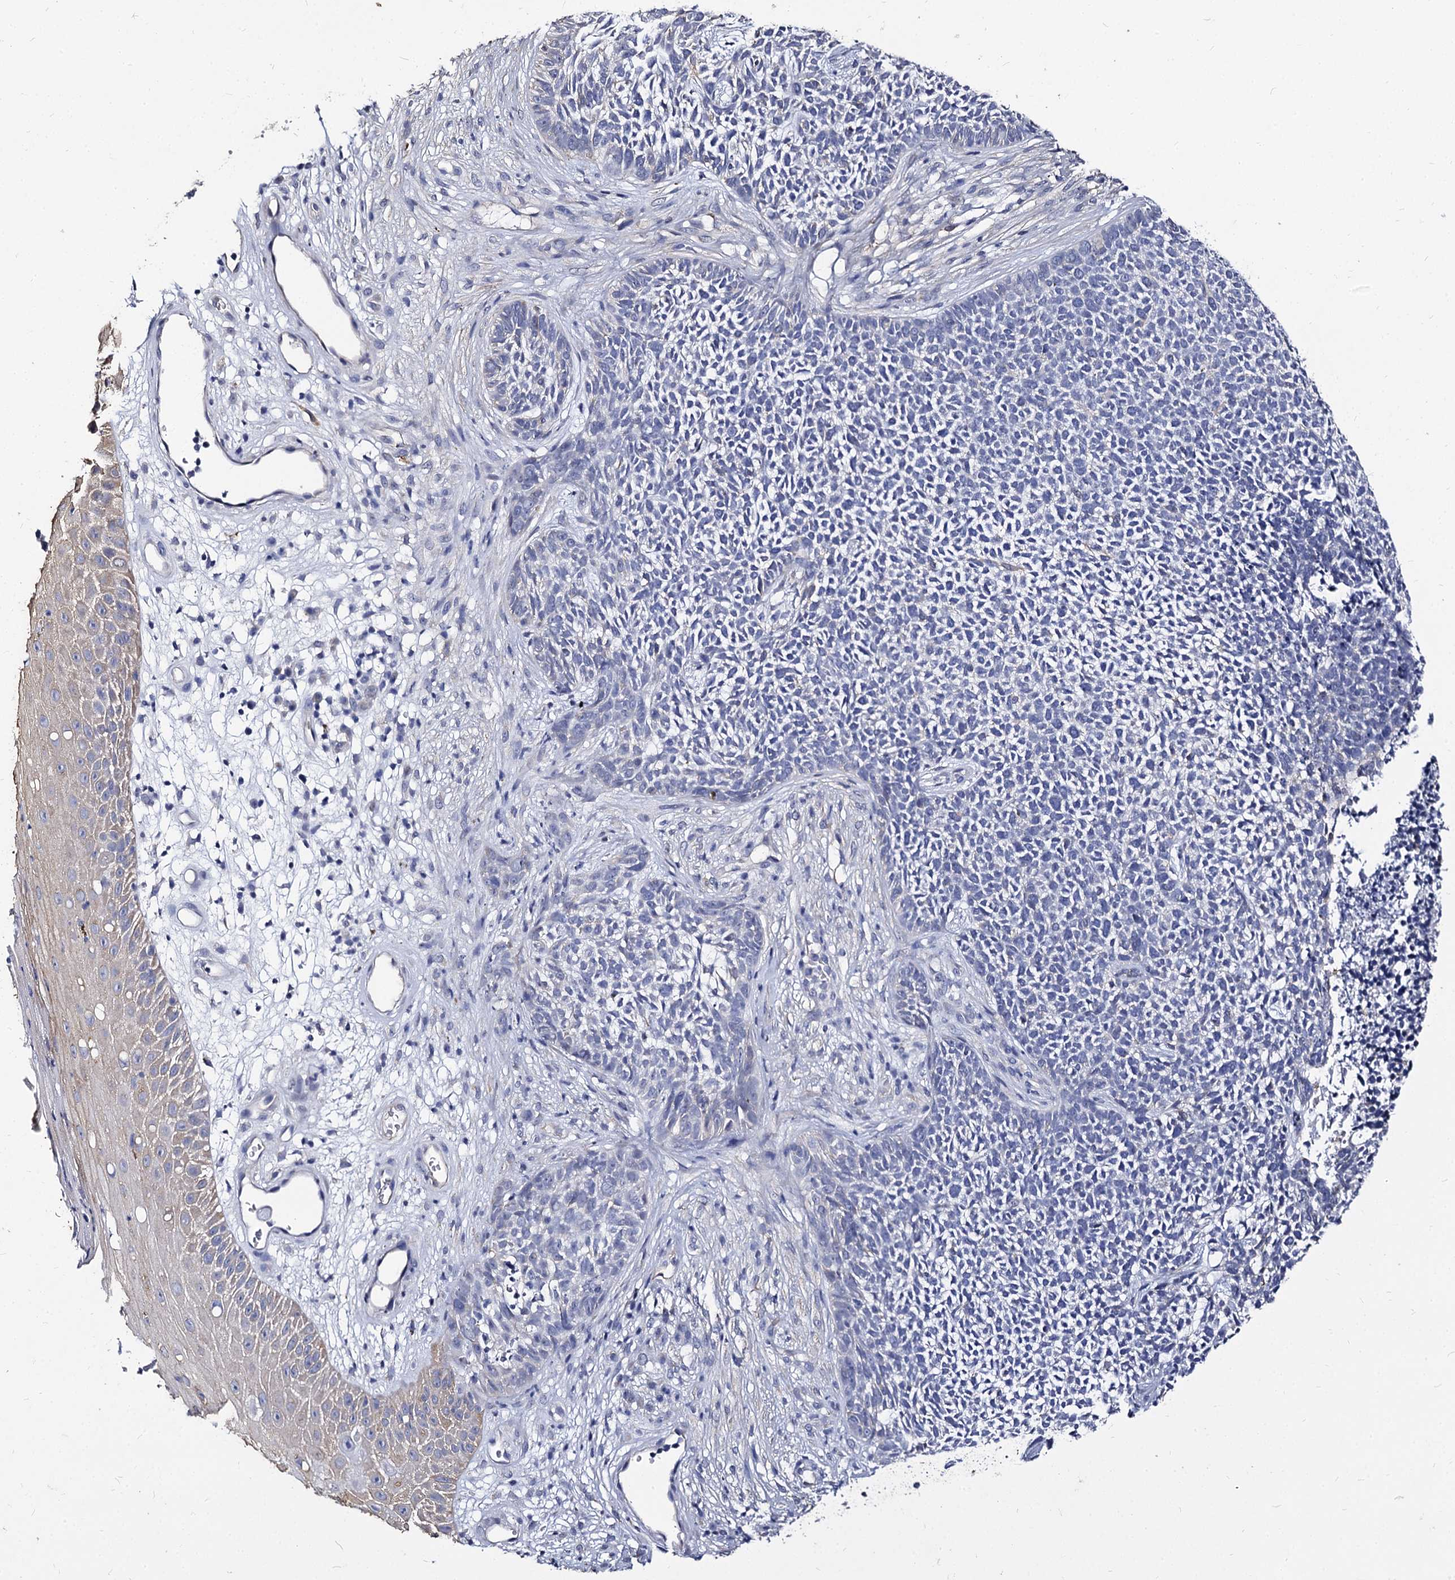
{"staining": {"intensity": "negative", "quantity": "none", "location": "none"}, "tissue": "skin cancer", "cell_type": "Tumor cells", "image_type": "cancer", "snomed": [{"axis": "morphology", "description": "Basal cell carcinoma"}, {"axis": "topography", "description": "Skin"}], "caption": "IHC histopathology image of neoplastic tissue: skin basal cell carcinoma stained with DAB (3,3'-diaminobenzidine) demonstrates no significant protein positivity in tumor cells.", "gene": "CBFB", "patient": {"sex": "female", "age": 84}}